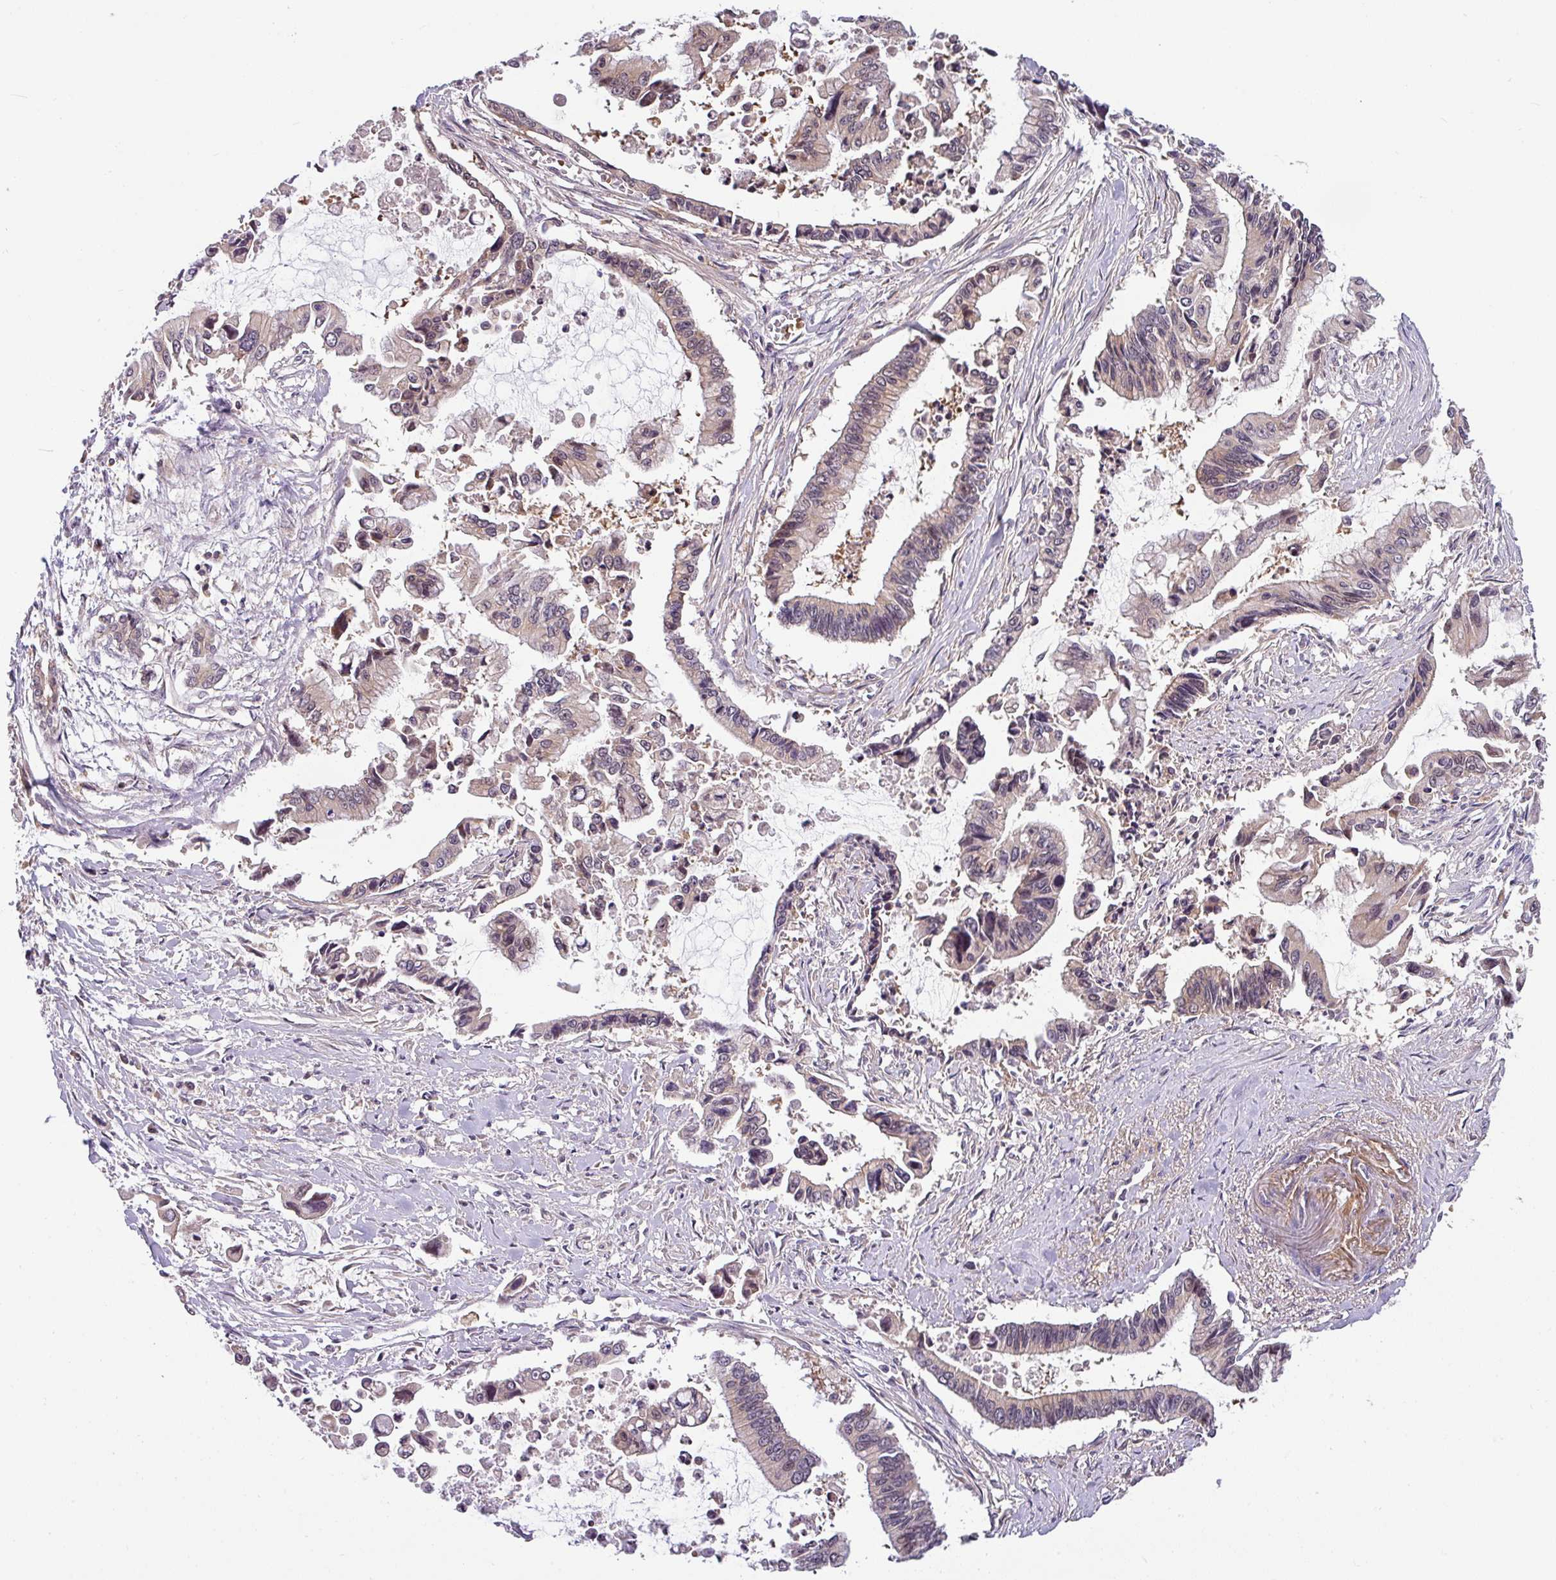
{"staining": {"intensity": "weak", "quantity": "<25%", "location": "cytoplasmic/membranous"}, "tissue": "pancreatic cancer", "cell_type": "Tumor cells", "image_type": "cancer", "snomed": [{"axis": "morphology", "description": "Adenocarcinoma, NOS"}, {"axis": "topography", "description": "Pancreas"}], "caption": "Immunohistochemical staining of human pancreatic adenocarcinoma demonstrates no significant expression in tumor cells.", "gene": "SHB", "patient": {"sex": "male", "age": 84}}